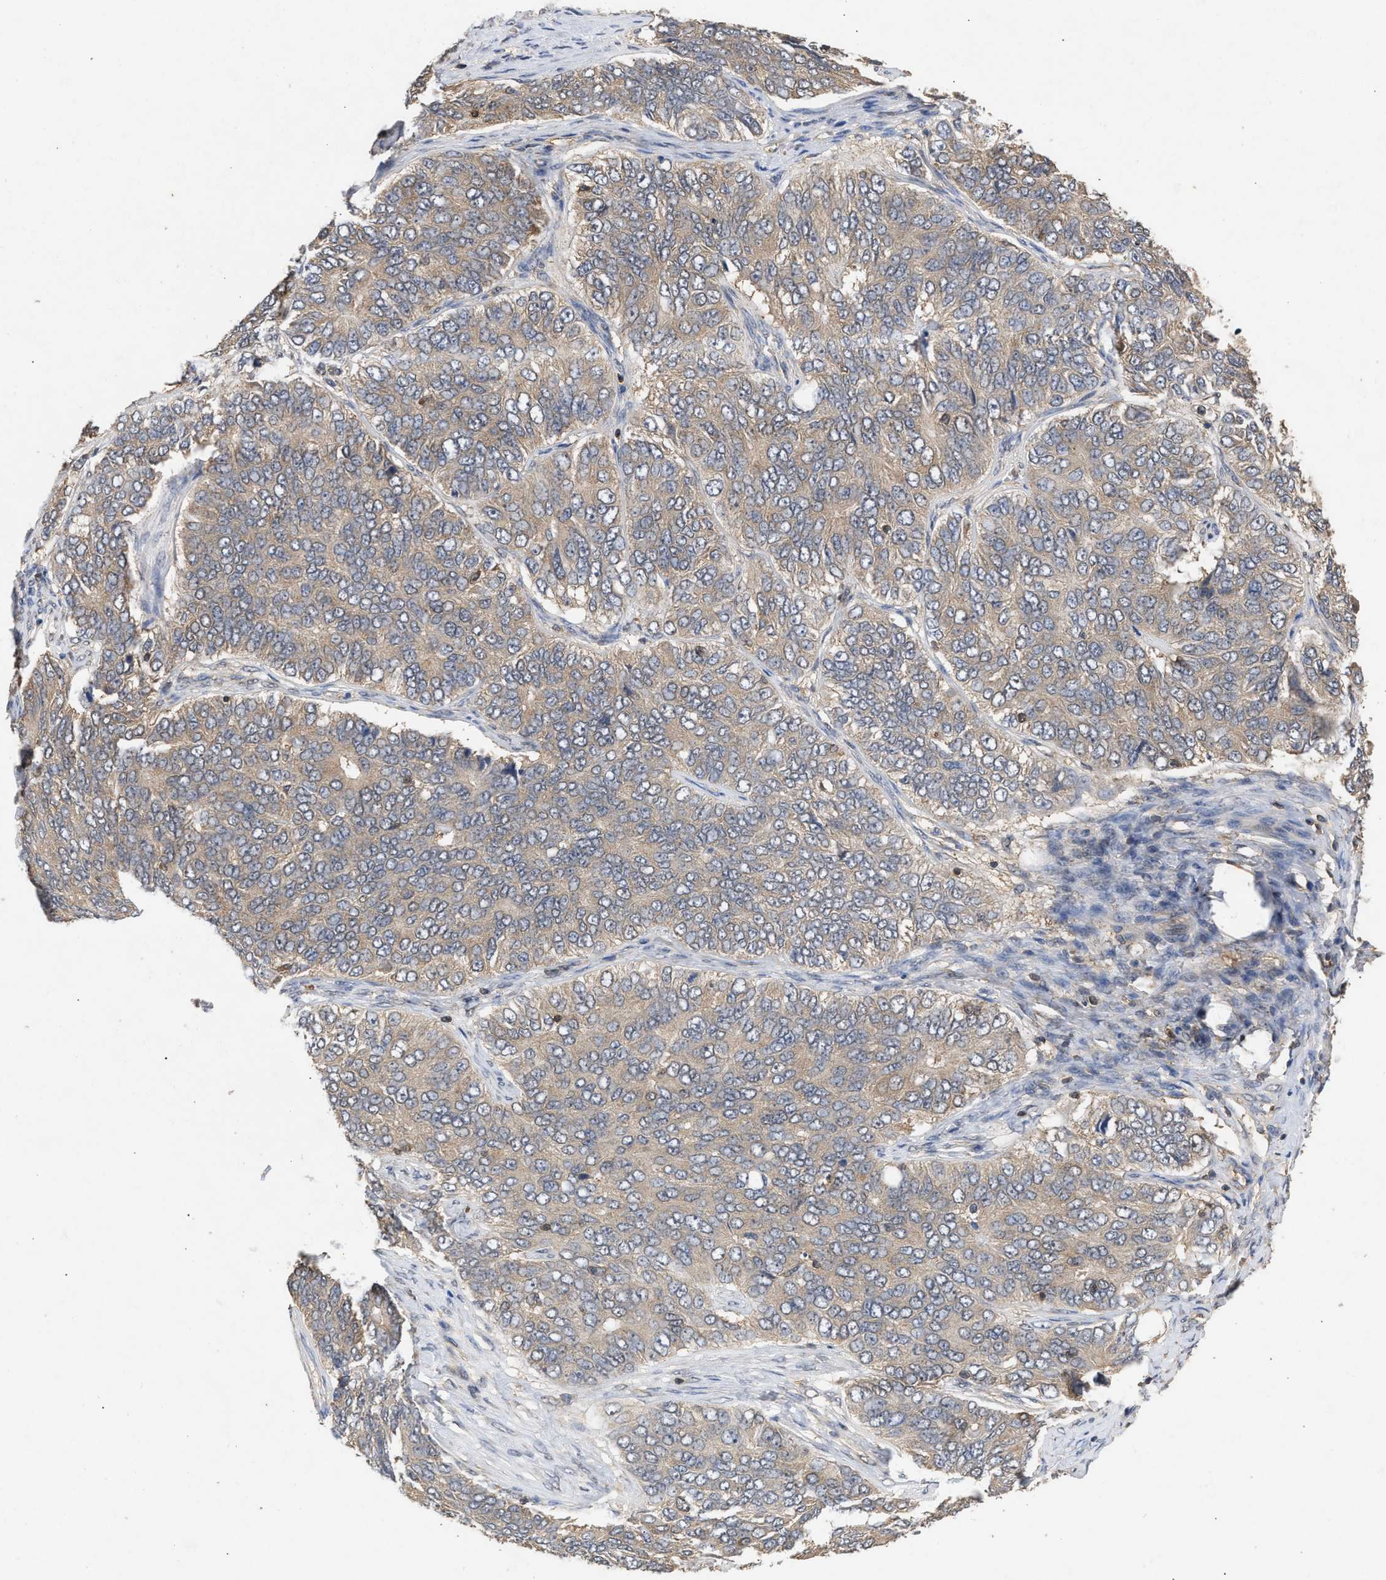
{"staining": {"intensity": "weak", "quantity": ">75%", "location": "cytoplasmic/membranous"}, "tissue": "ovarian cancer", "cell_type": "Tumor cells", "image_type": "cancer", "snomed": [{"axis": "morphology", "description": "Carcinoma, endometroid"}, {"axis": "topography", "description": "Ovary"}], "caption": "Tumor cells demonstrate low levels of weak cytoplasmic/membranous expression in approximately >75% of cells in ovarian cancer (endometroid carcinoma).", "gene": "FITM1", "patient": {"sex": "female", "age": 51}}